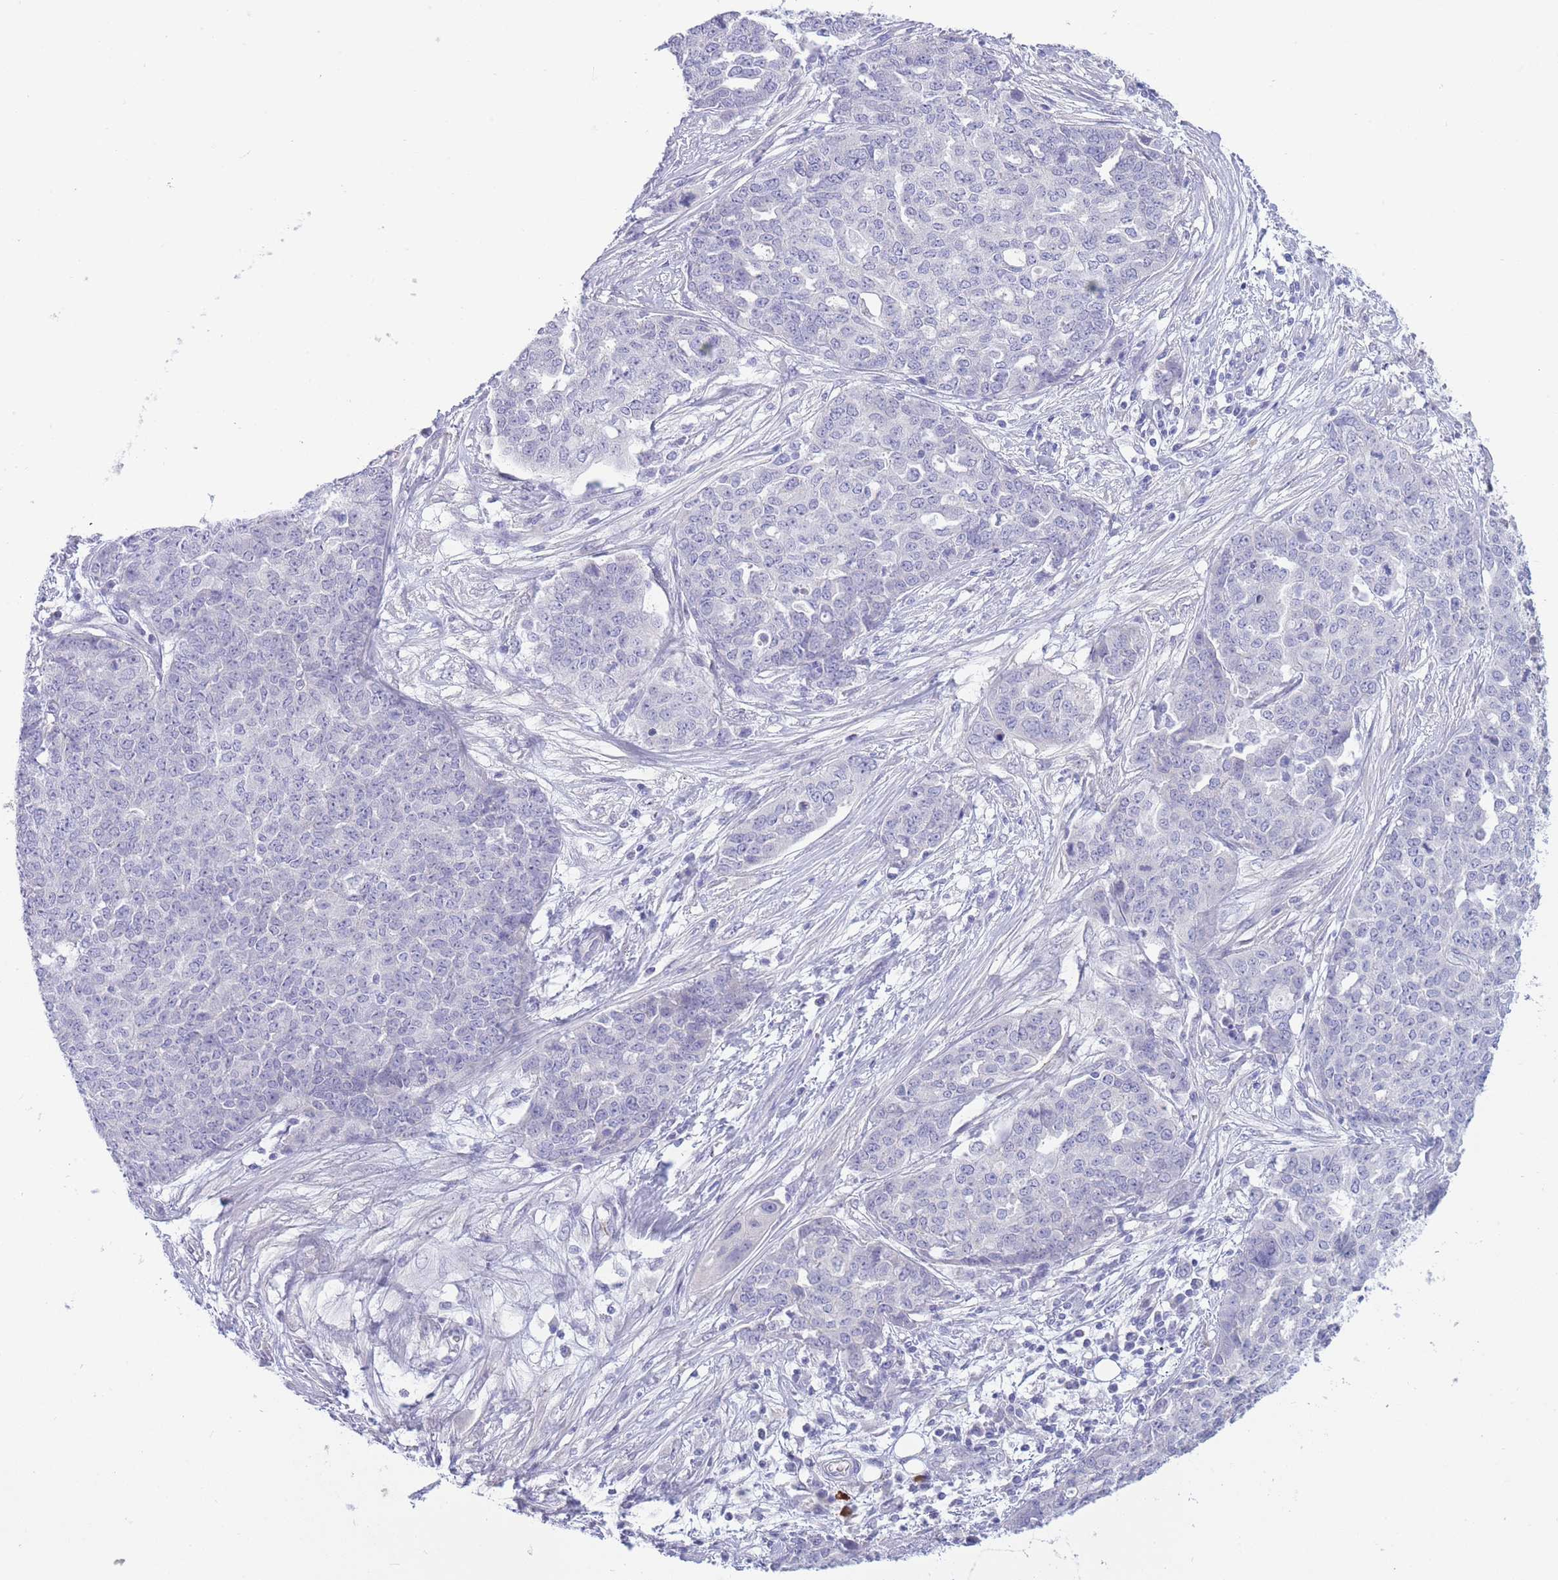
{"staining": {"intensity": "negative", "quantity": "none", "location": "none"}, "tissue": "ovarian cancer", "cell_type": "Tumor cells", "image_type": "cancer", "snomed": [{"axis": "morphology", "description": "Cystadenocarcinoma, serous, NOS"}, {"axis": "topography", "description": "Soft tissue"}, {"axis": "topography", "description": "Ovary"}], "caption": "This is a photomicrograph of immunohistochemistry staining of ovarian cancer, which shows no positivity in tumor cells. The staining is performed using DAB brown chromogen with nuclei counter-stained in using hematoxylin.", "gene": "ASAP3", "patient": {"sex": "female", "age": 57}}